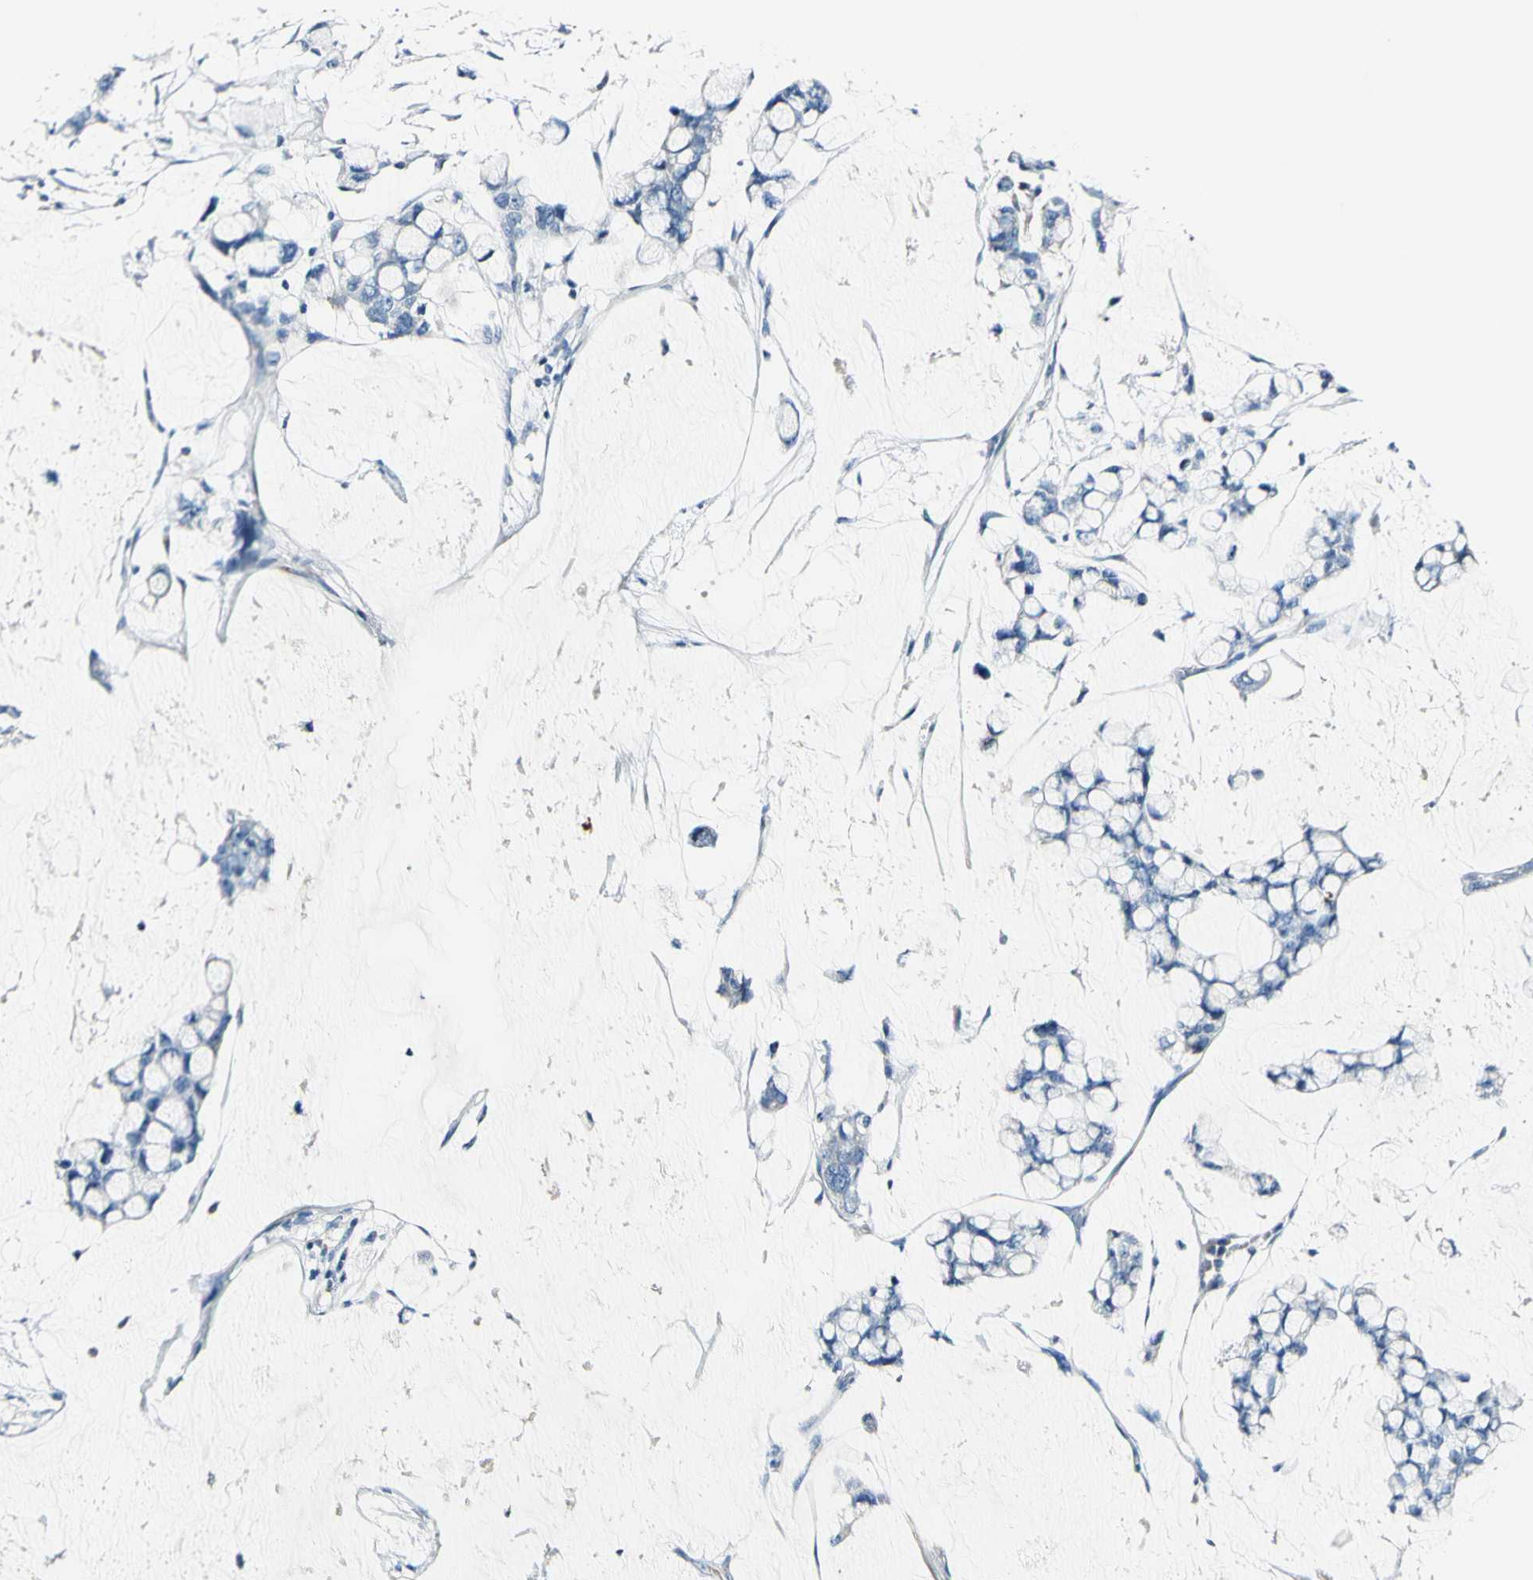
{"staining": {"intensity": "negative", "quantity": "none", "location": "none"}, "tissue": "stomach cancer", "cell_type": "Tumor cells", "image_type": "cancer", "snomed": [{"axis": "morphology", "description": "Adenocarcinoma, NOS"}, {"axis": "topography", "description": "Stomach, lower"}], "caption": "This is an immunohistochemistry (IHC) micrograph of human stomach cancer (adenocarcinoma). There is no expression in tumor cells.", "gene": "COL6A3", "patient": {"sex": "male", "age": 84}}